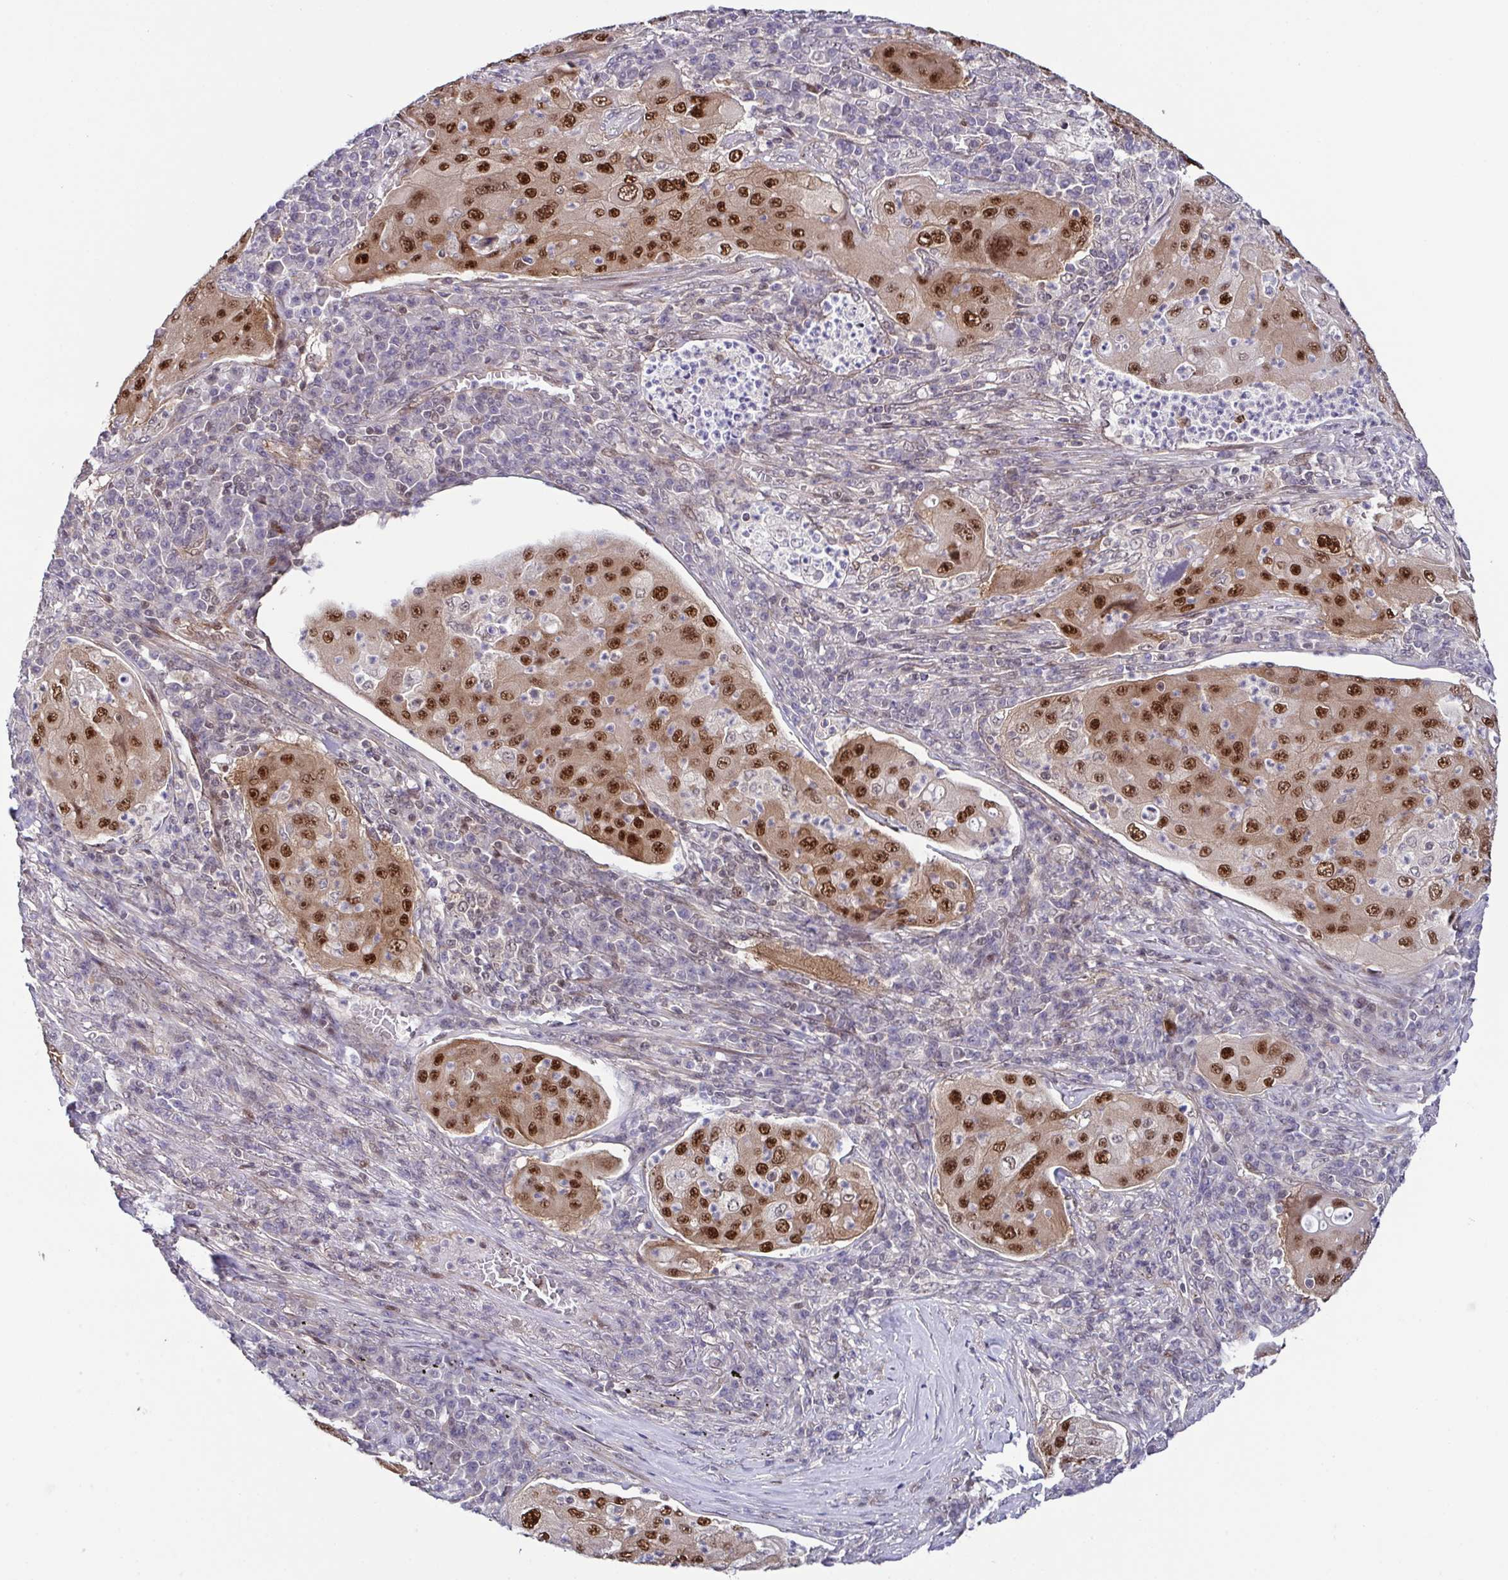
{"staining": {"intensity": "moderate", "quantity": ">75%", "location": "nuclear"}, "tissue": "lung cancer", "cell_type": "Tumor cells", "image_type": "cancer", "snomed": [{"axis": "morphology", "description": "Squamous cell carcinoma, NOS"}, {"axis": "topography", "description": "Lung"}], "caption": "A medium amount of moderate nuclear expression is seen in approximately >75% of tumor cells in lung squamous cell carcinoma tissue.", "gene": "DNAJB1", "patient": {"sex": "female", "age": 59}}